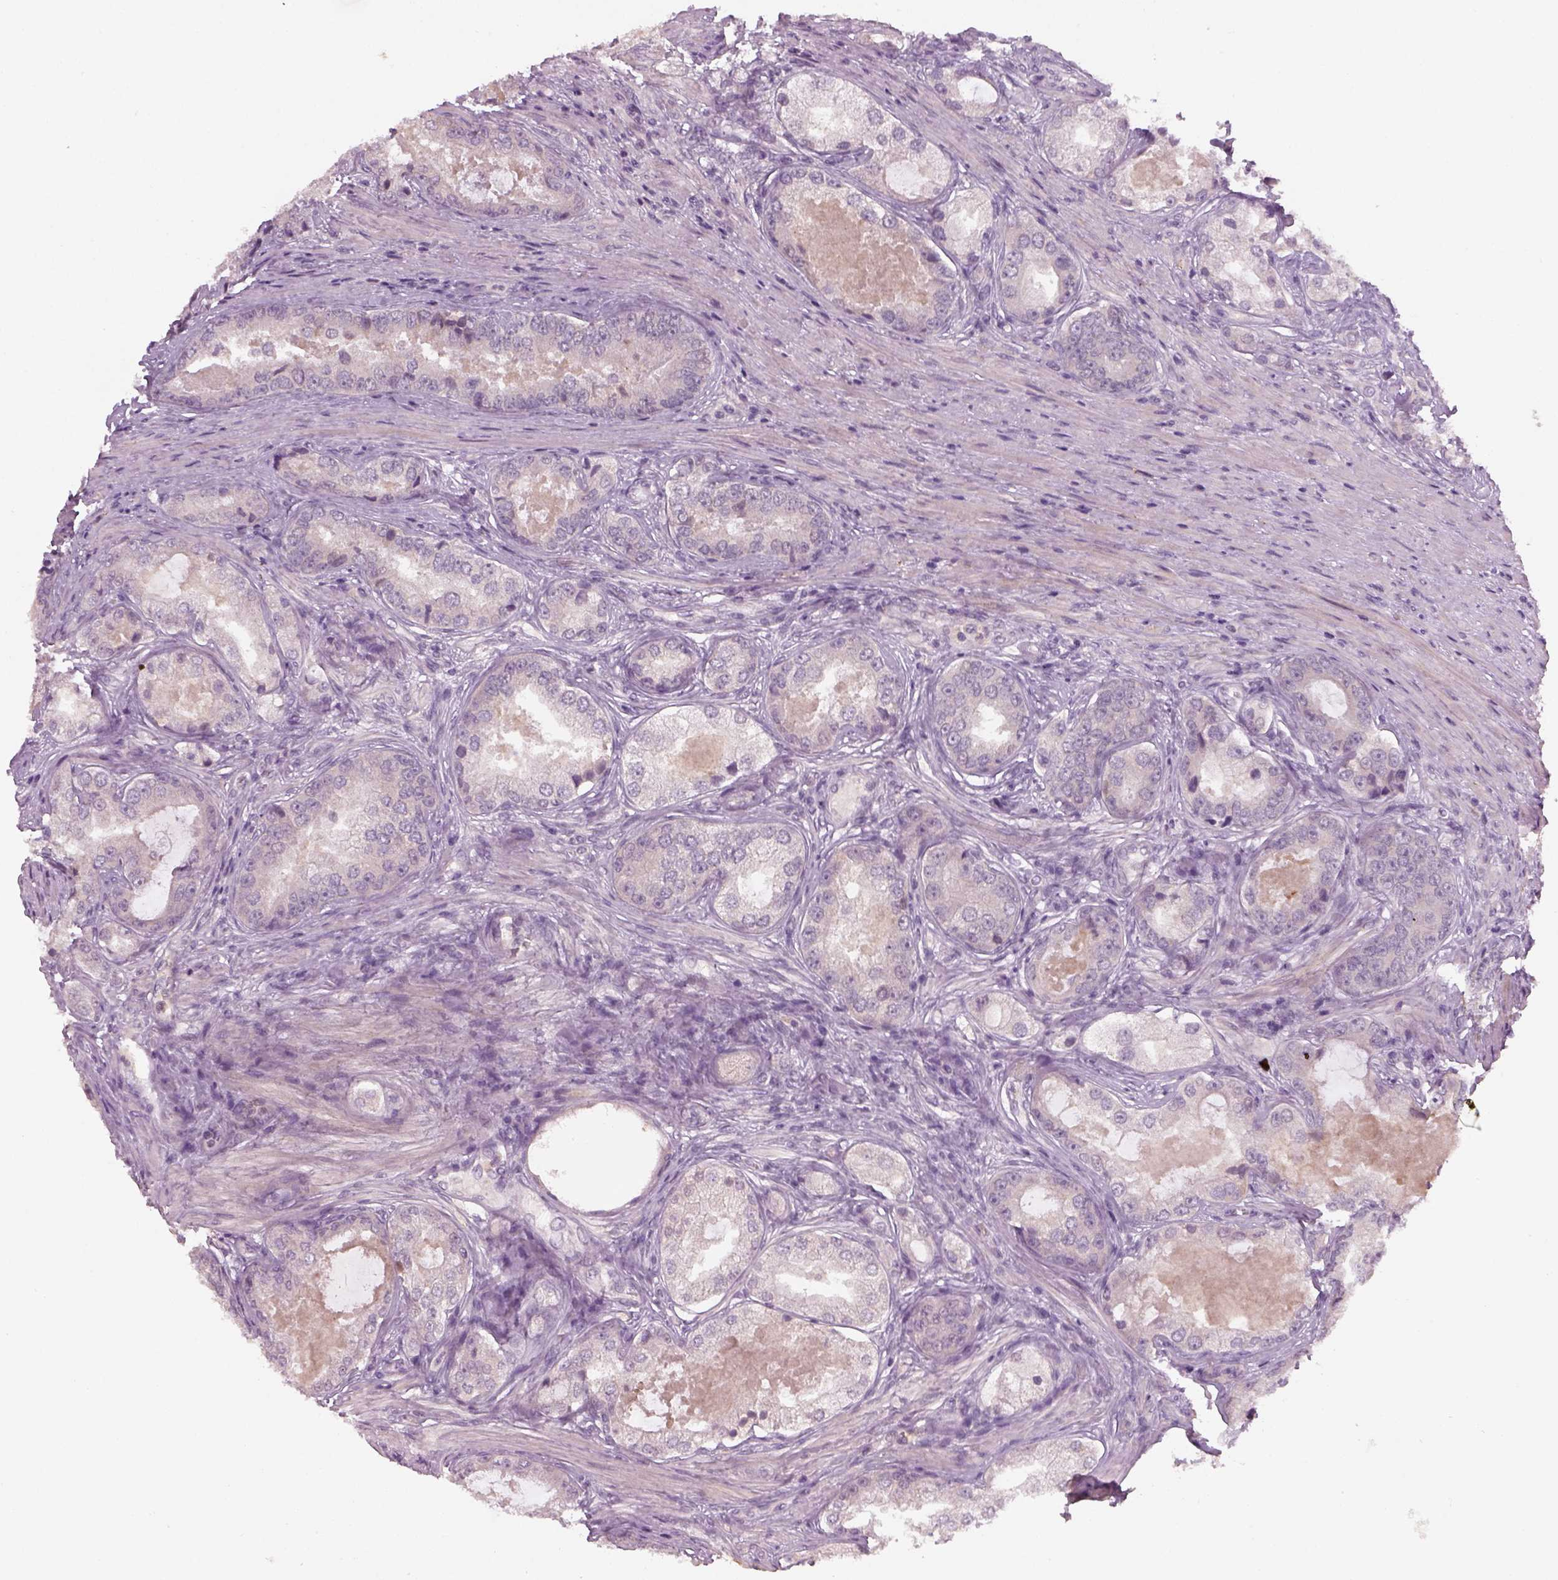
{"staining": {"intensity": "negative", "quantity": "none", "location": "none"}, "tissue": "prostate cancer", "cell_type": "Tumor cells", "image_type": "cancer", "snomed": [{"axis": "morphology", "description": "Adenocarcinoma, Low grade"}, {"axis": "topography", "description": "Prostate"}], "caption": "DAB immunohistochemical staining of prostate cancer exhibits no significant positivity in tumor cells.", "gene": "GDNF", "patient": {"sex": "male", "age": 68}}